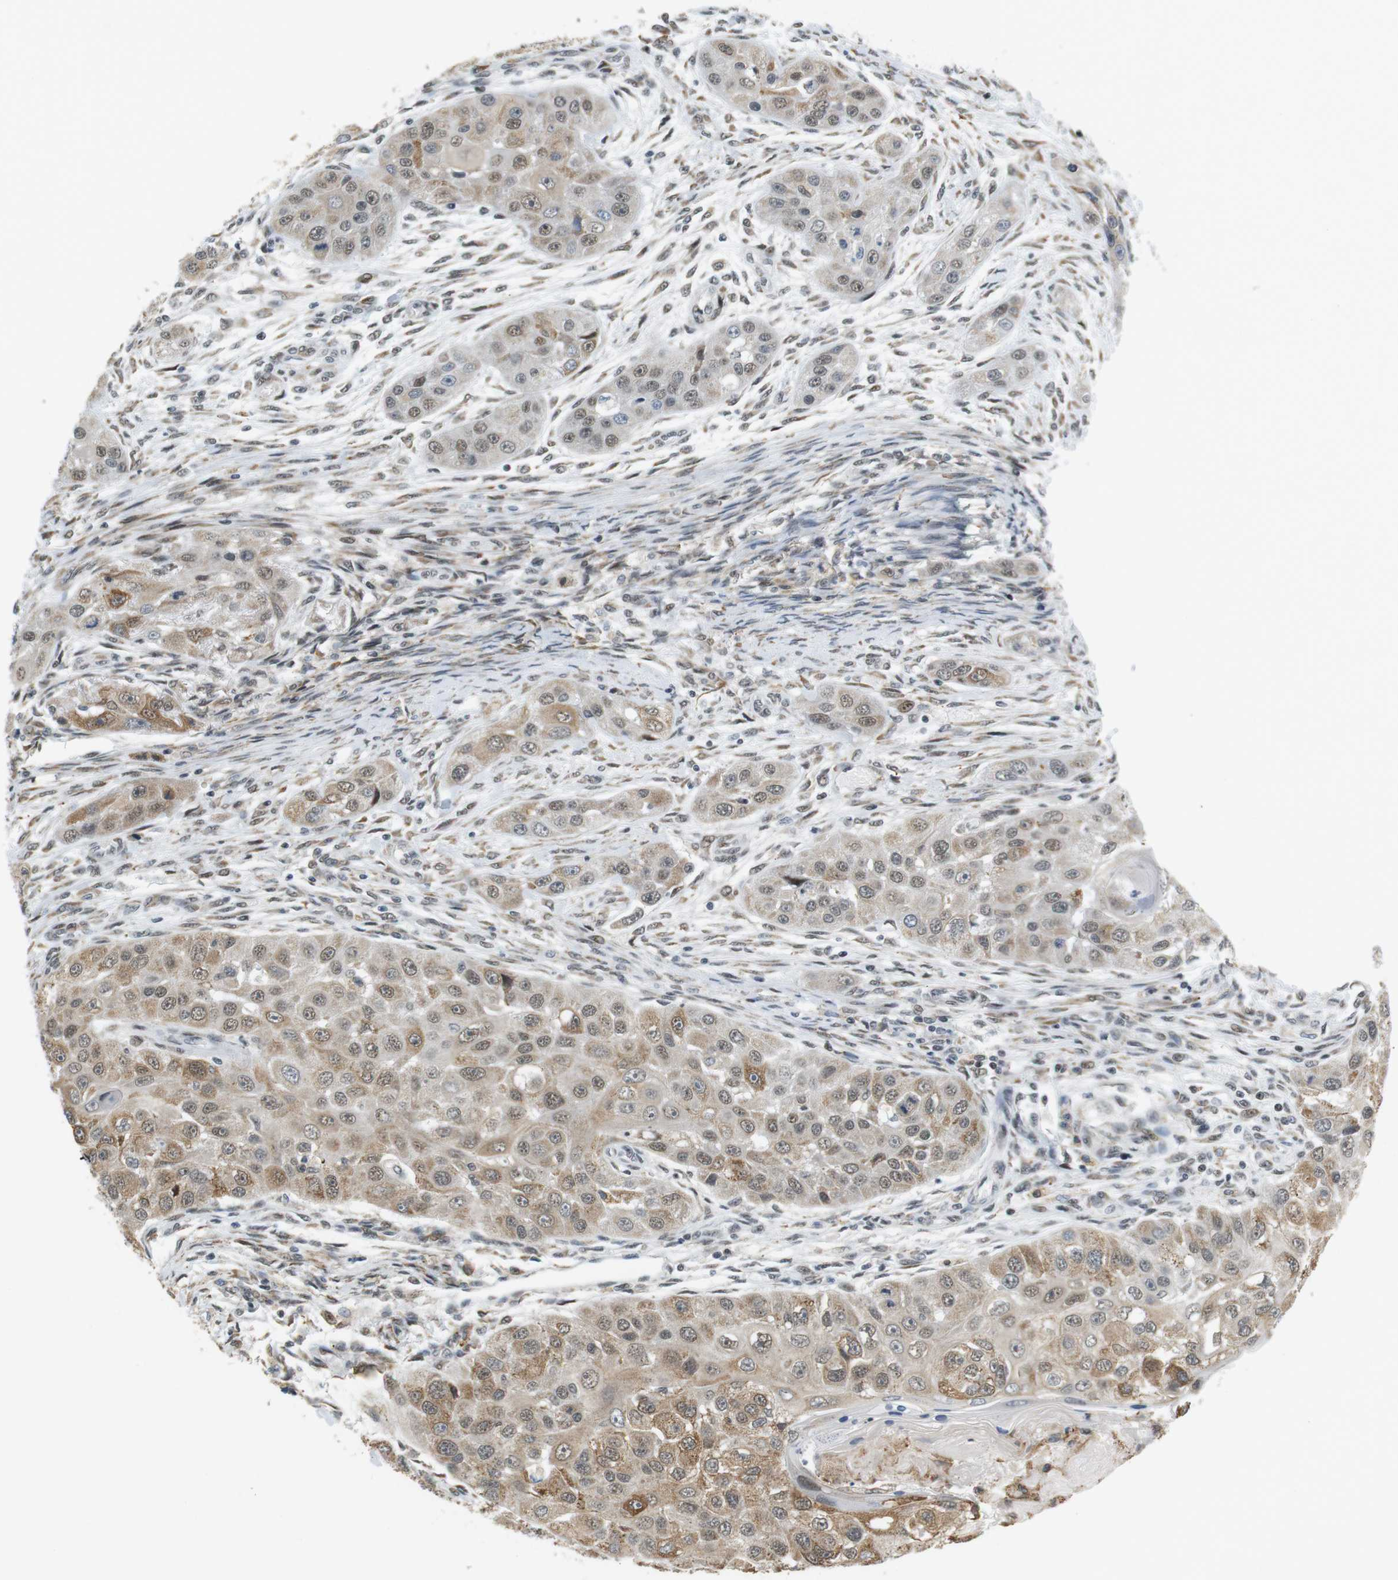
{"staining": {"intensity": "weak", "quantity": ">75%", "location": "cytoplasmic/membranous,nuclear"}, "tissue": "head and neck cancer", "cell_type": "Tumor cells", "image_type": "cancer", "snomed": [{"axis": "morphology", "description": "Normal tissue, NOS"}, {"axis": "morphology", "description": "Squamous cell carcinoma, NOS"}, {"axis": "topography", "description": "Skeletal muscle"}, {"axis": "topography", "description": "Head-Neck"}], "caption": "Protein expression analysis of human head and neck cancer reveals weak cytoplasmic/membranous and nuclear staining in about >75% of tumor cells. (Brightfield microscopy of DAB IHC at high magnification).", "gene": "RNF38", "patient": {"sex": "male", "age": 51}}